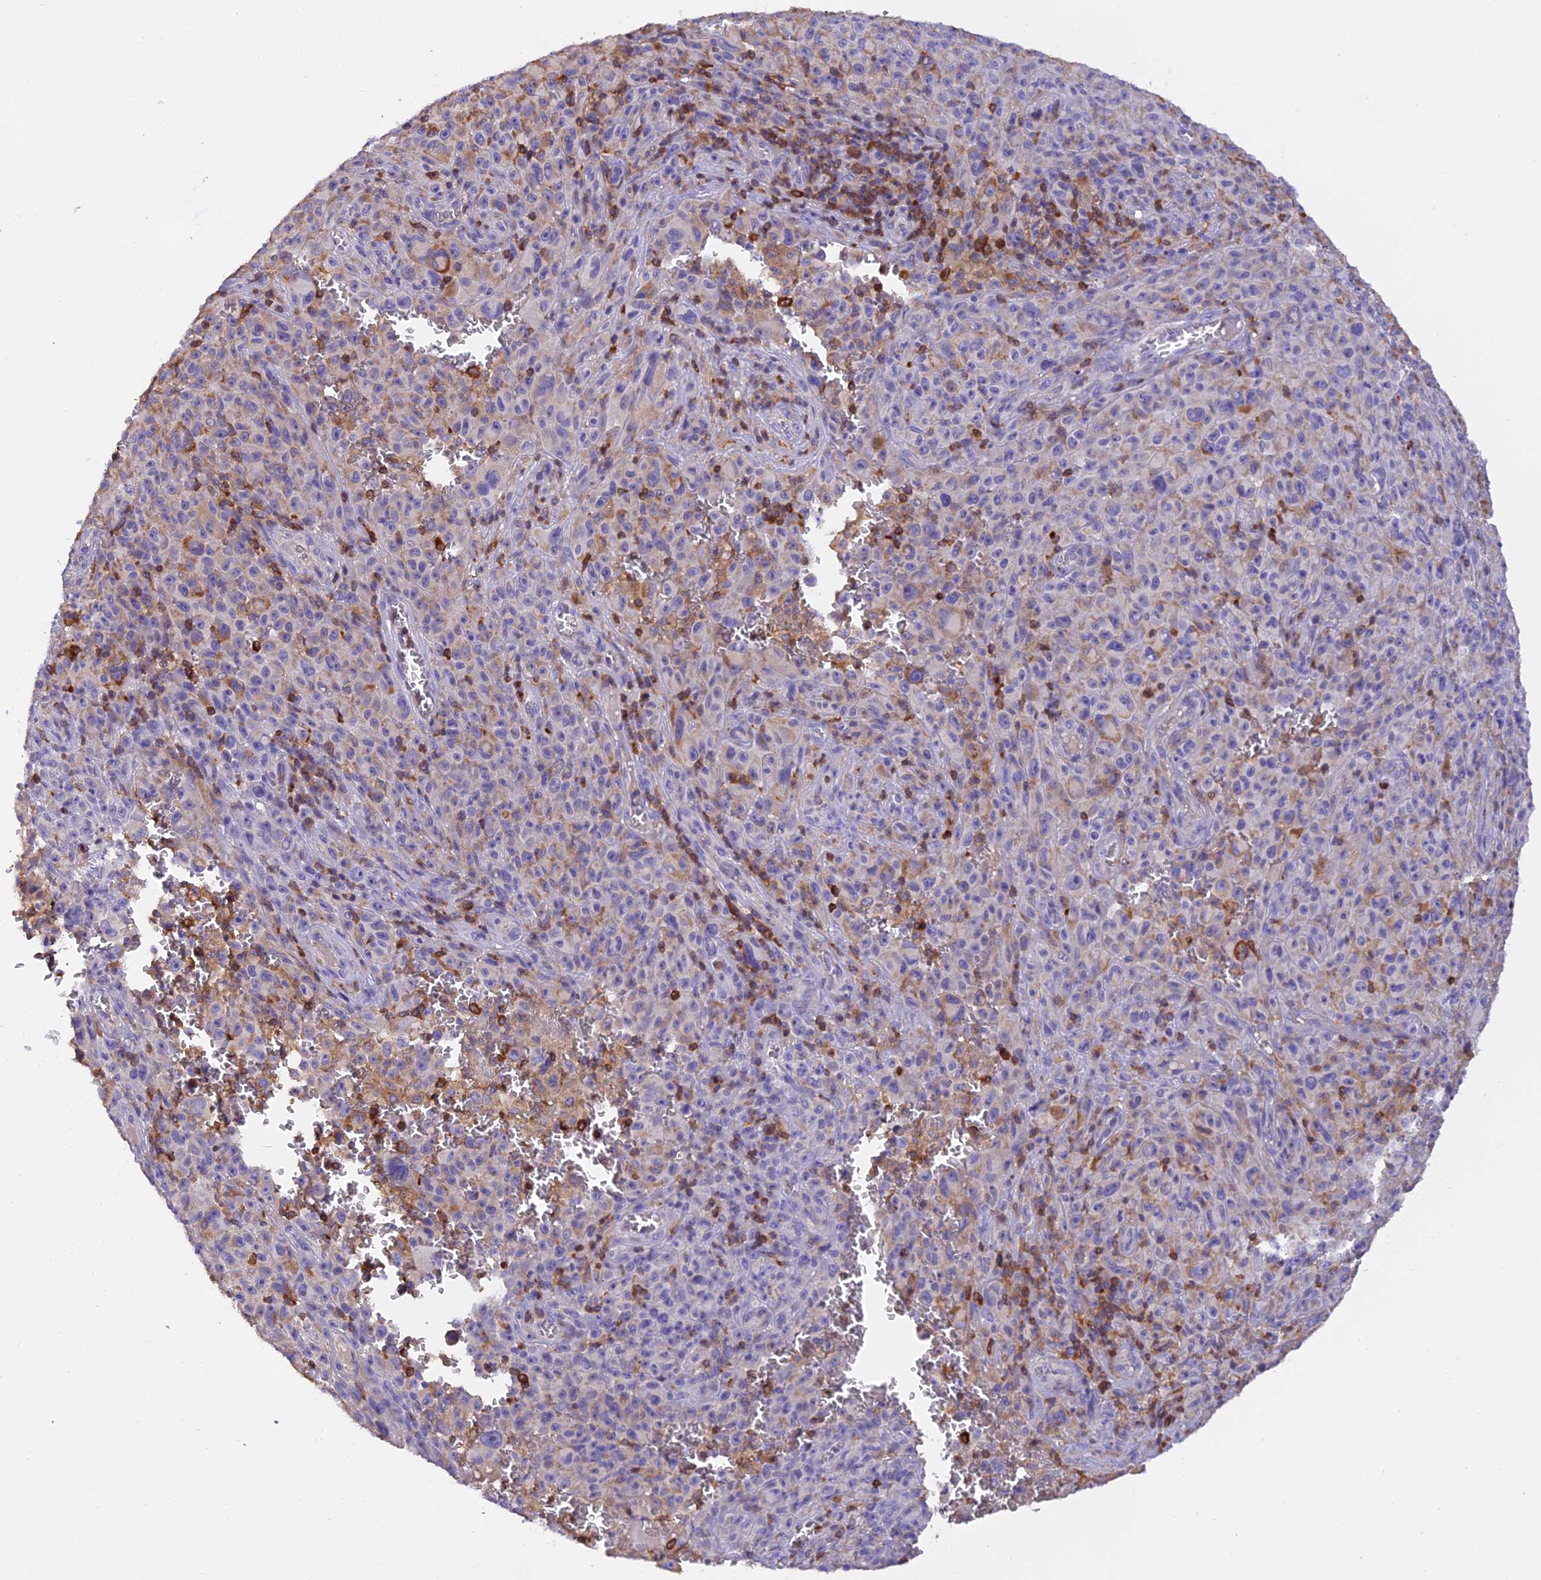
{"staining": {"intensity": "moderate", "quantity": "<25%", "location": "cytoplasmic/membranous"}, "tissue": "melanoma", "cell_type": "Tumor cells", "image_type": "cancer", "snomed": [{"axis": "morphology", "description": "Malignant melanoma, NOS"}, {"axis": "topography", "description": "Skin"}], "caption": "A micrograph of melanoma stained for a protein shows moderate cytoplasmic/membranous brown staining in tumor cells.", "gene": "LPXN", "patient": {"sex": "female", "age": 82}}